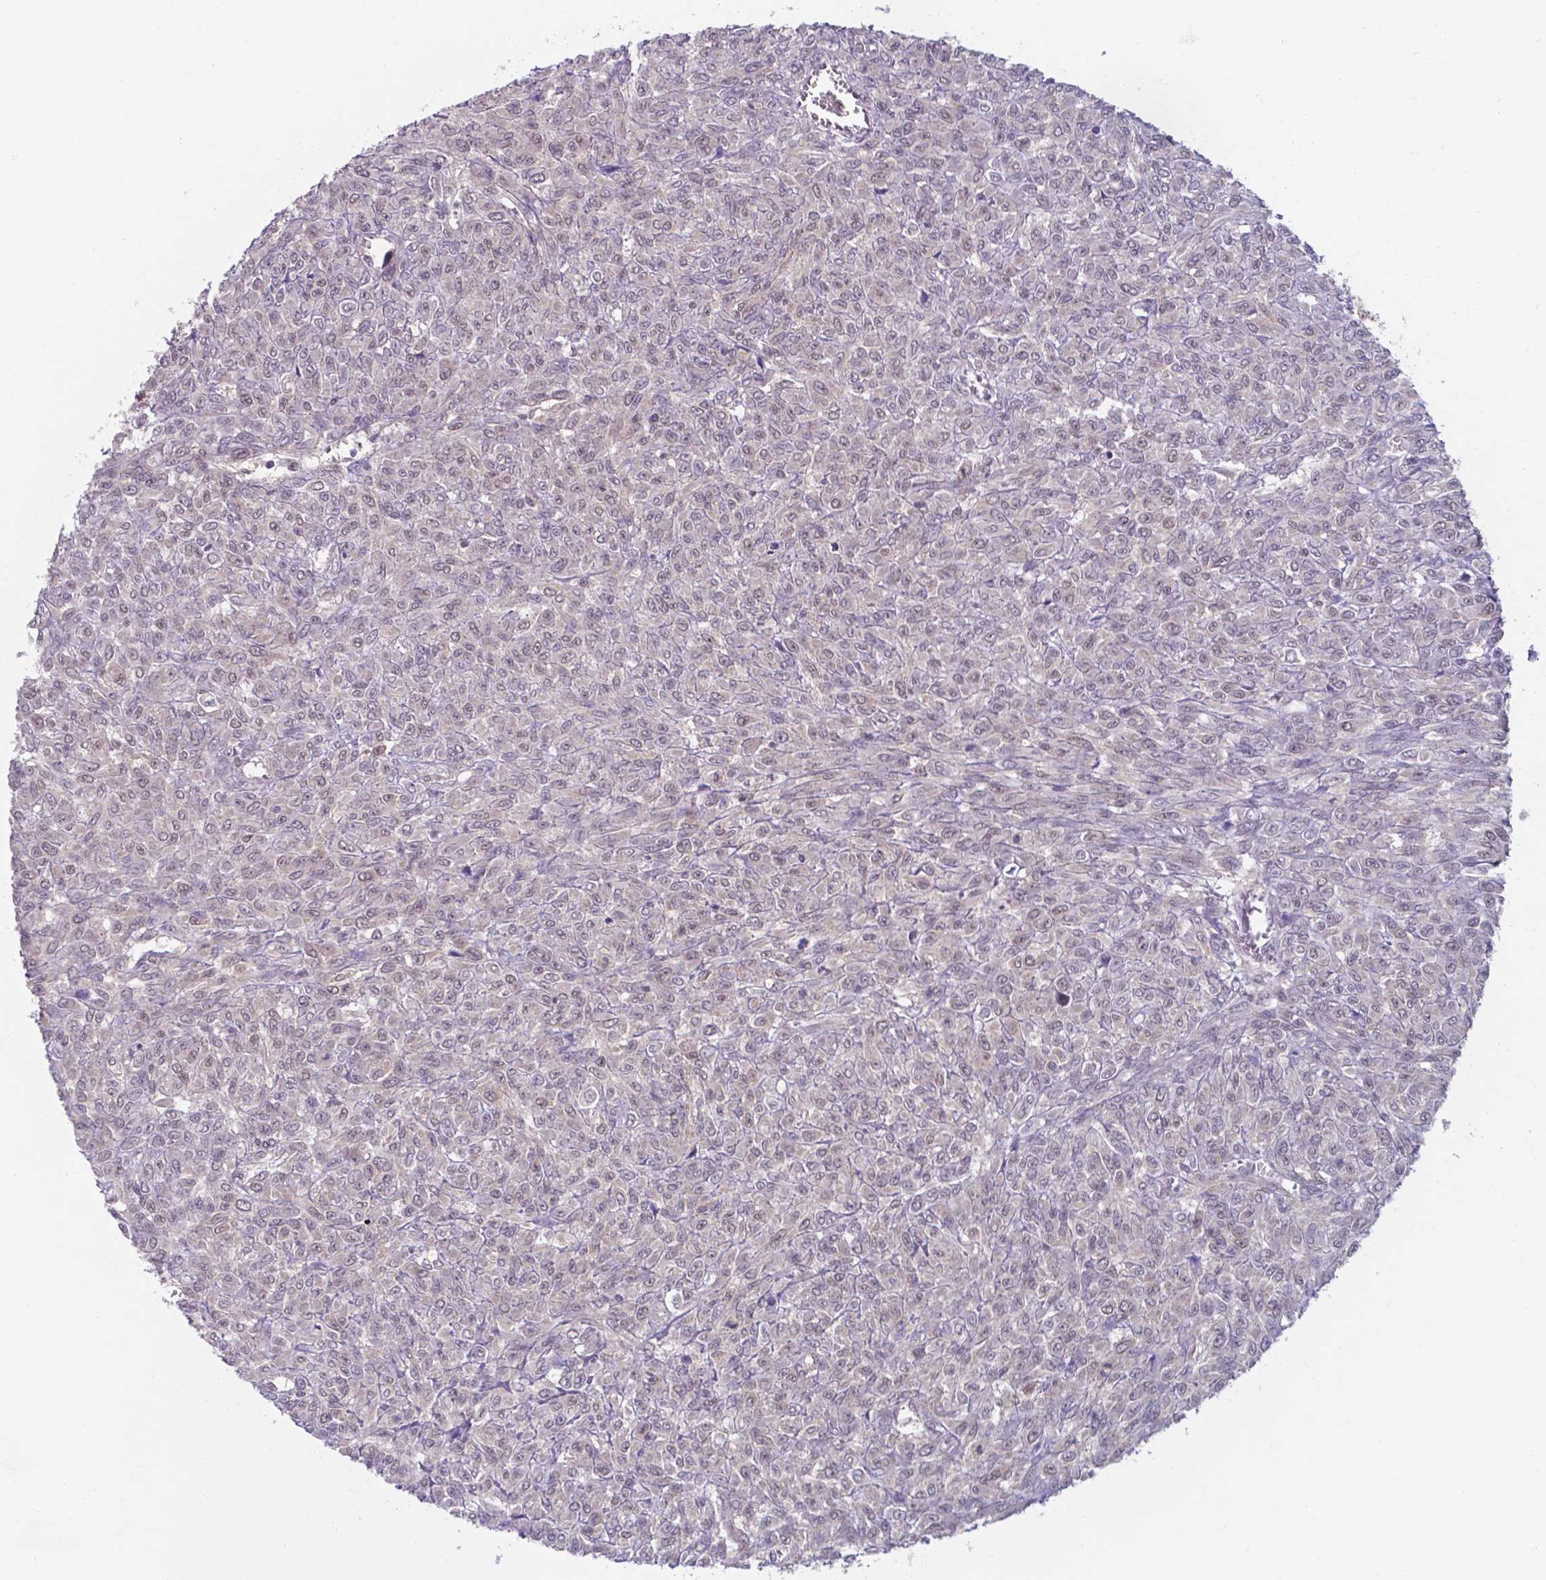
{"staining": {"intensity": "negative", "quantity": "none", "location": "none"}, "tissue": "renal cancer", "cell_type": "Tumor cells", "image_type": "cancer", "snomed": [{"axis": "morphology", "description": "Adenocarcinoma, NOS"}, {"axis": "topography", "description": "Kidney"}], "caption": "Tumor cells are negative for protein expression in human renal cancer.", "gene": "UBE2E2", "patient": {"sex": "male", "age": 58}}